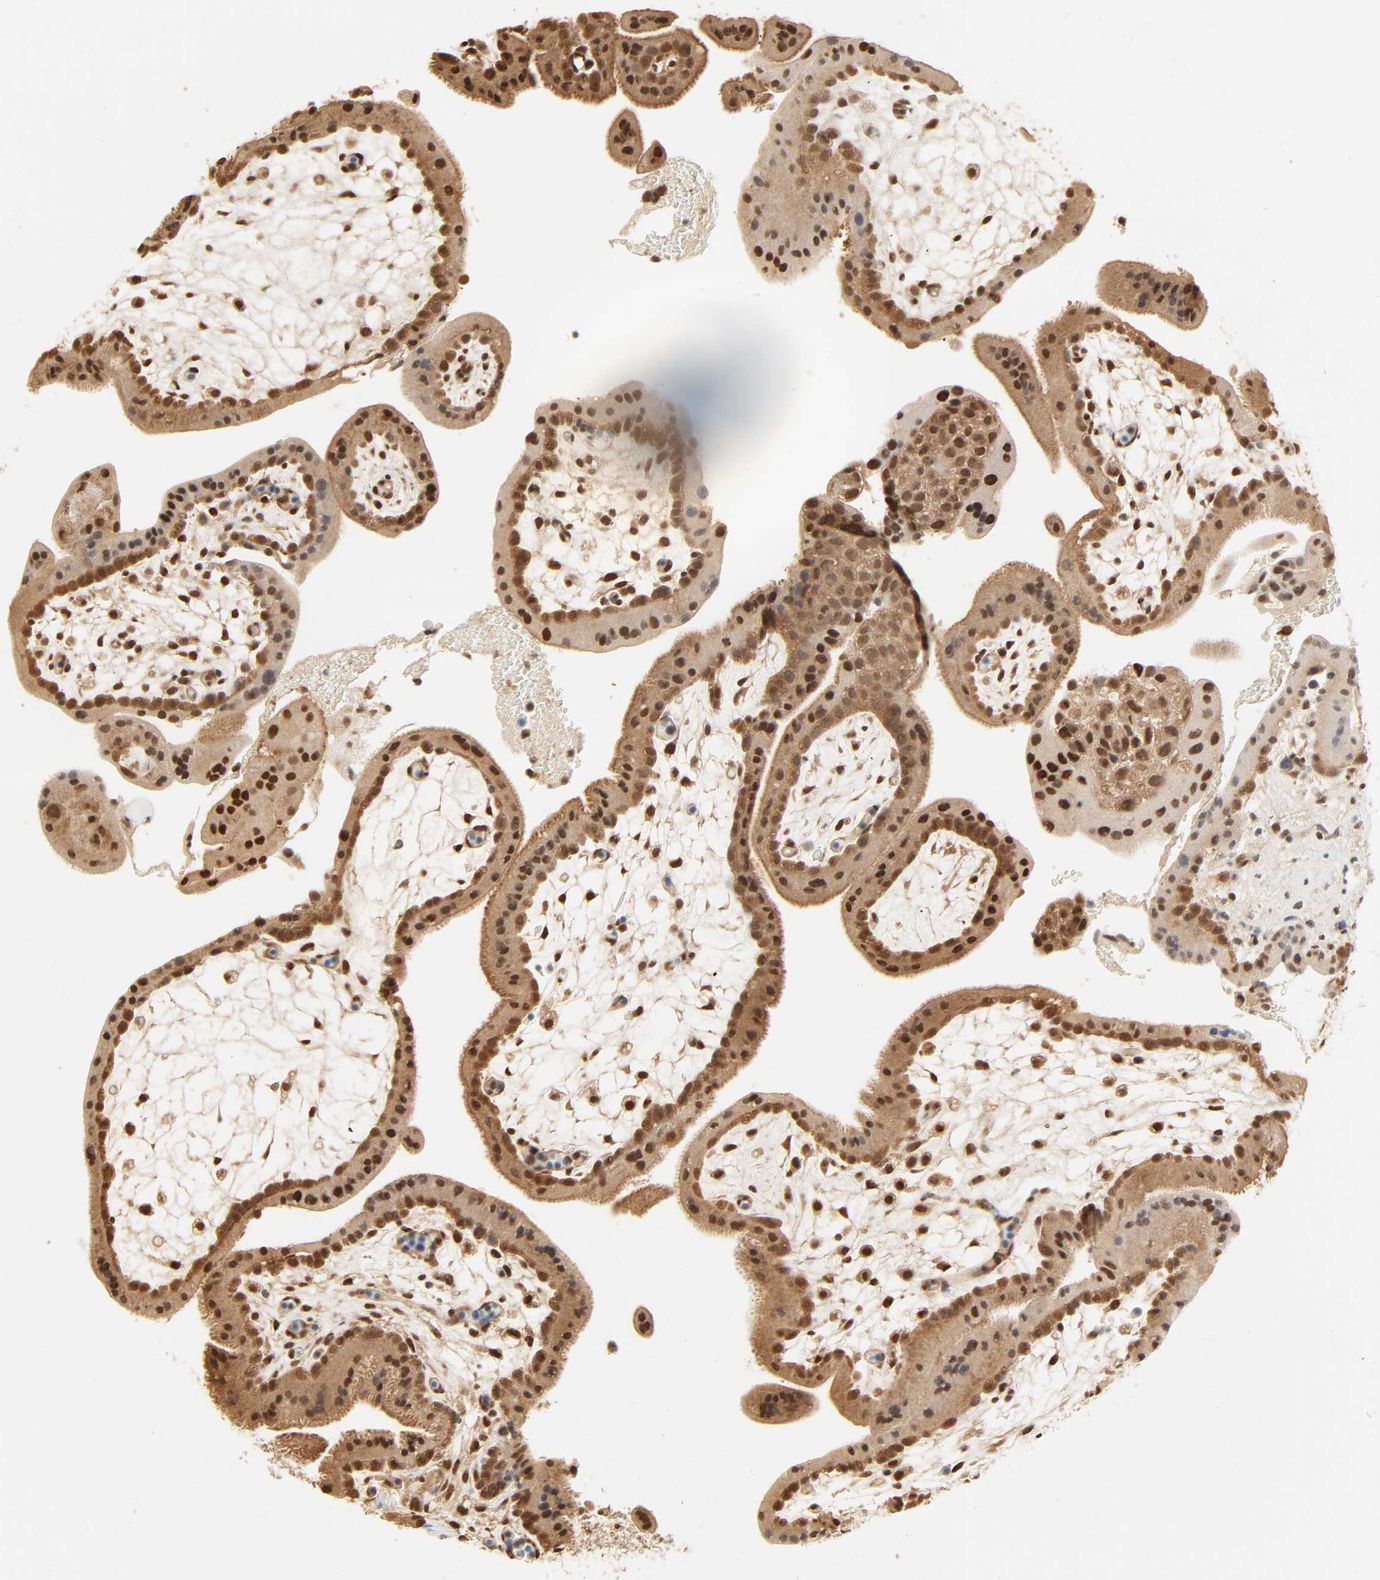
{"staining": {"intensity": "moderate", "quantity": ">75%", "location": "nuclear"}, "tissue": "placenta", "cell_type": "Decidual cells", "image_type": "normal", "snomed": [{"axis": "morphology", "description": "Normal tissue, NOS"}, {"axis": "topography", "description": "Placenta"}], "caption": "Unremarkable placenta reveals moderate nuclear positivity in approximately >75% of decidual cells The protein is stained brown, and the nuclei are stained in blue (DAB IHC with brightfield microscopy, high magnification)..", "gene": "UBC", "patient": {"sex": "female", "age": 35}}